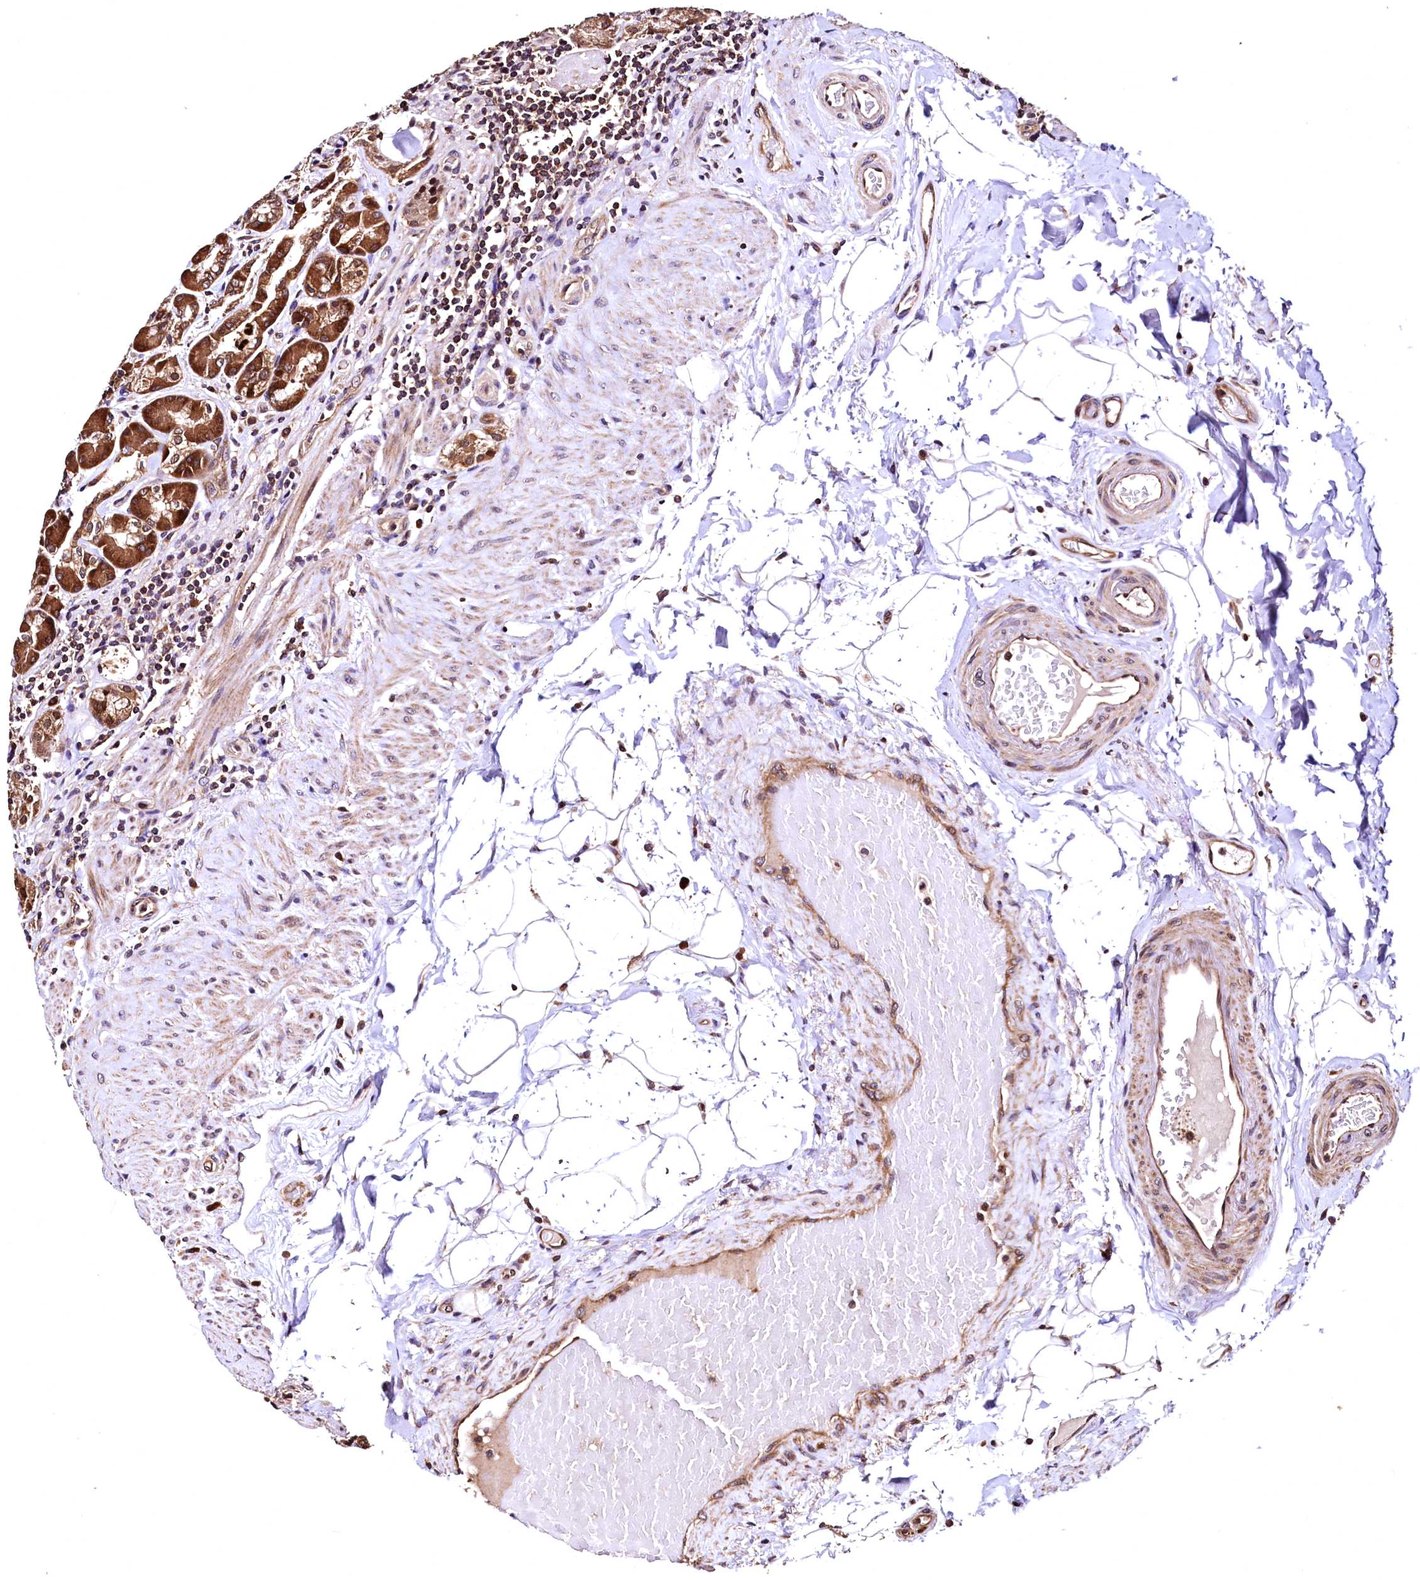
{"staining": {"intensity": "strong", "quantity": ">75%", "location": "cytoplasmic/membranous"}, "tissue": "stomach", "cell_type": "Glandular cells", "image_type": "normal", "snomed": [{"axis": "morphology", "description": "Normal tissue, NOS"}, {"axis": "topography", "description": "Stomach, upper"}, {"axis": "topography", "description": "Stomach, lower"}], "caption": "Immunohistochemistry (IHC) (DAB (3,3'-diaminobenzidine)) staining of normal human stomach displays strong cytoplasmic/membranous protein staining in about >75% of glandular cells.", "gene": "LRSAM1", "patient": {"sex": "female", "age": 76}}